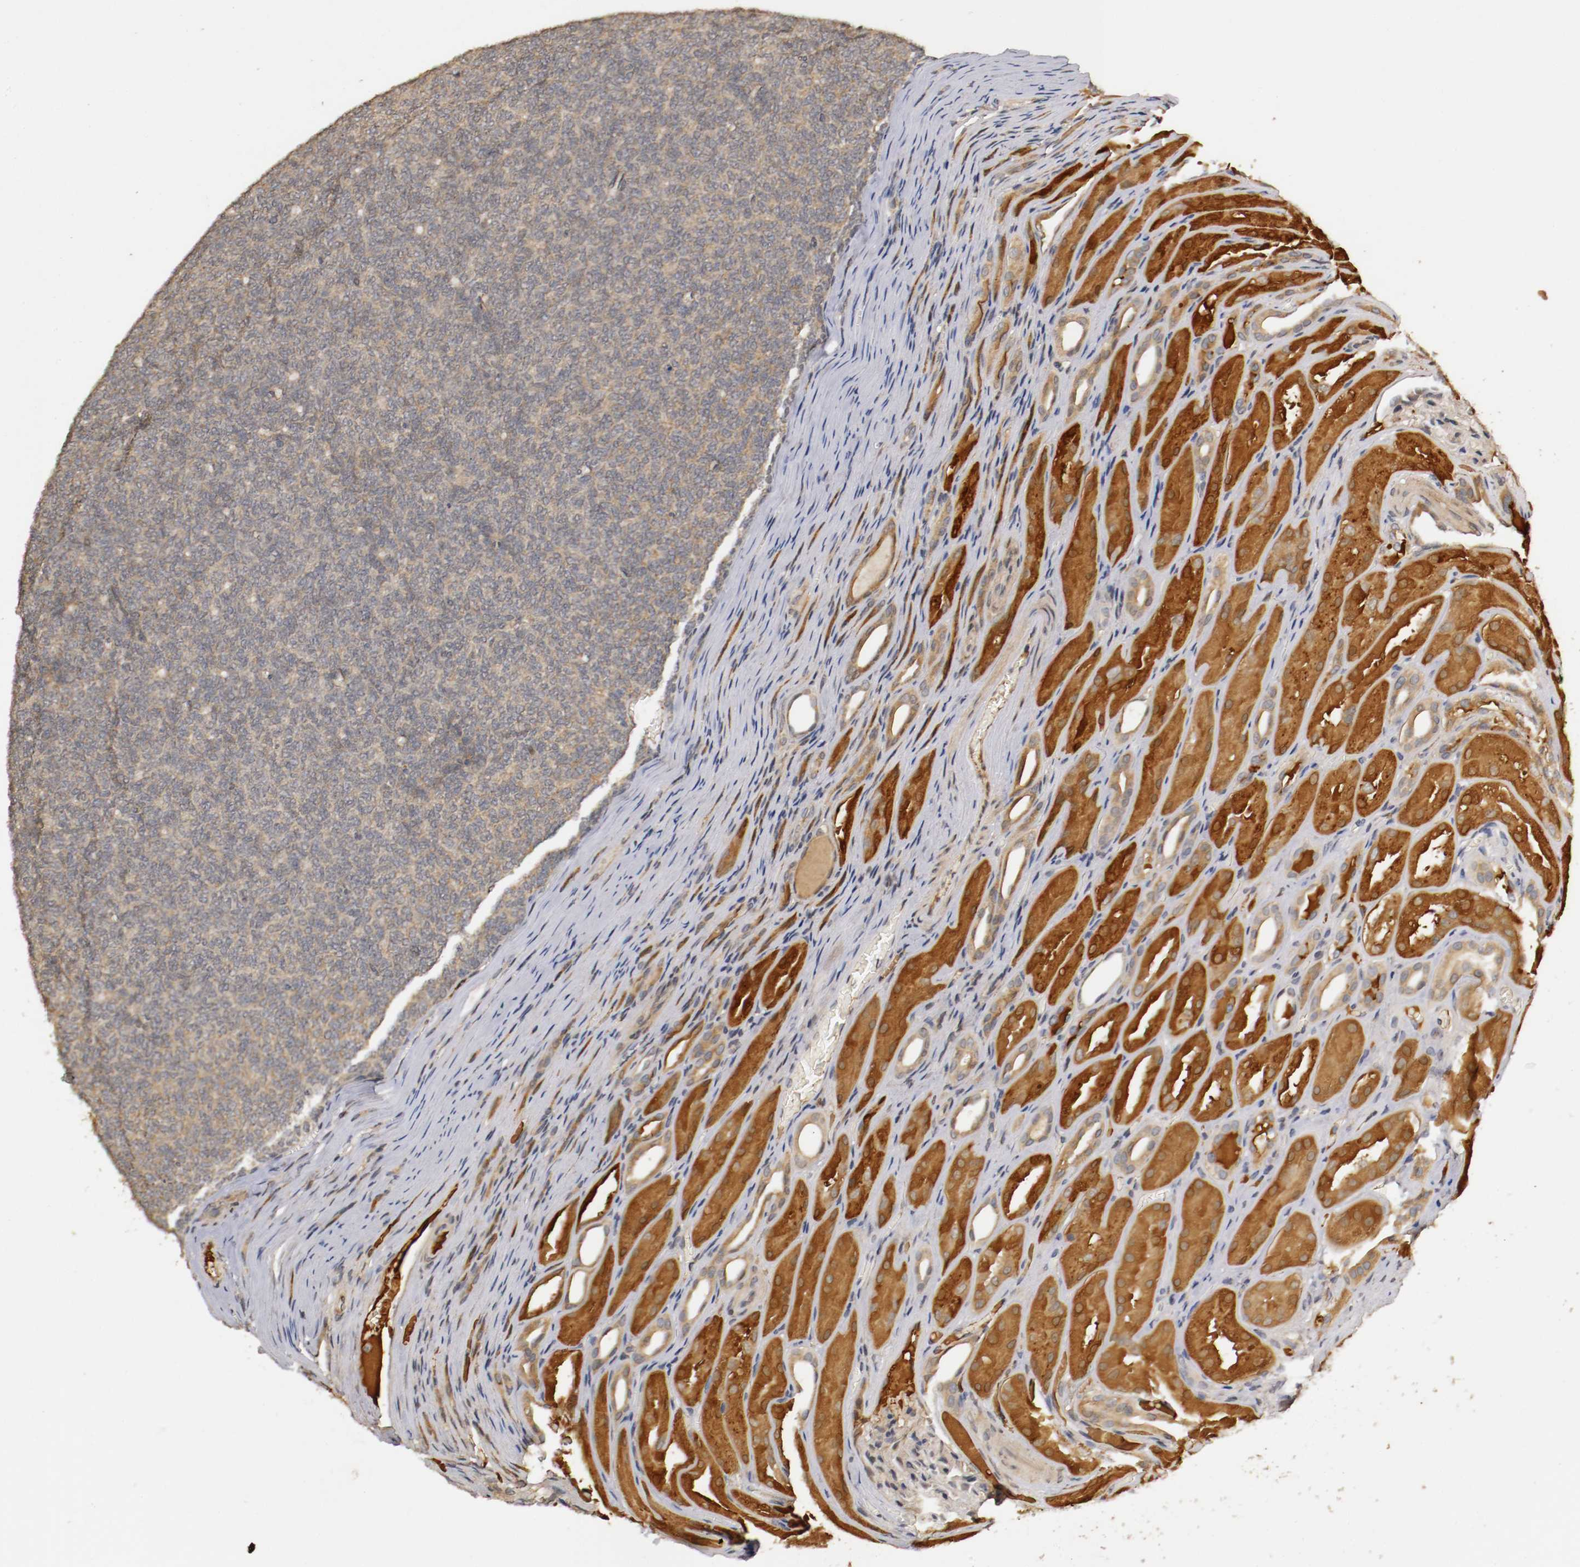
{"staining": {"intensity": "weak", "quantity": ">75%", "location": "cytoplasmic/membranous"}, "tissue": "renal cancer", "cell_type": "Tumor cells", "image_type": "cancer", "snomed": [{"axis": "morphology", "description": "Neoplasm, malignant, NOS"}, {"axis": "topography", "description": "Kidney"}], "caption": "Immunohistochemical staining of renal cancer (malignant neoplasm) displays weak cytoplasmic/membranous protein expression in approximately >75% of tumor cells. (DAB (3,3'-diaminobenzidine) = brown stain, brightfield microscopy at high magnification).", "gene": "TNFRSF1B", "patient": {"sex": "male", "age": 28}}